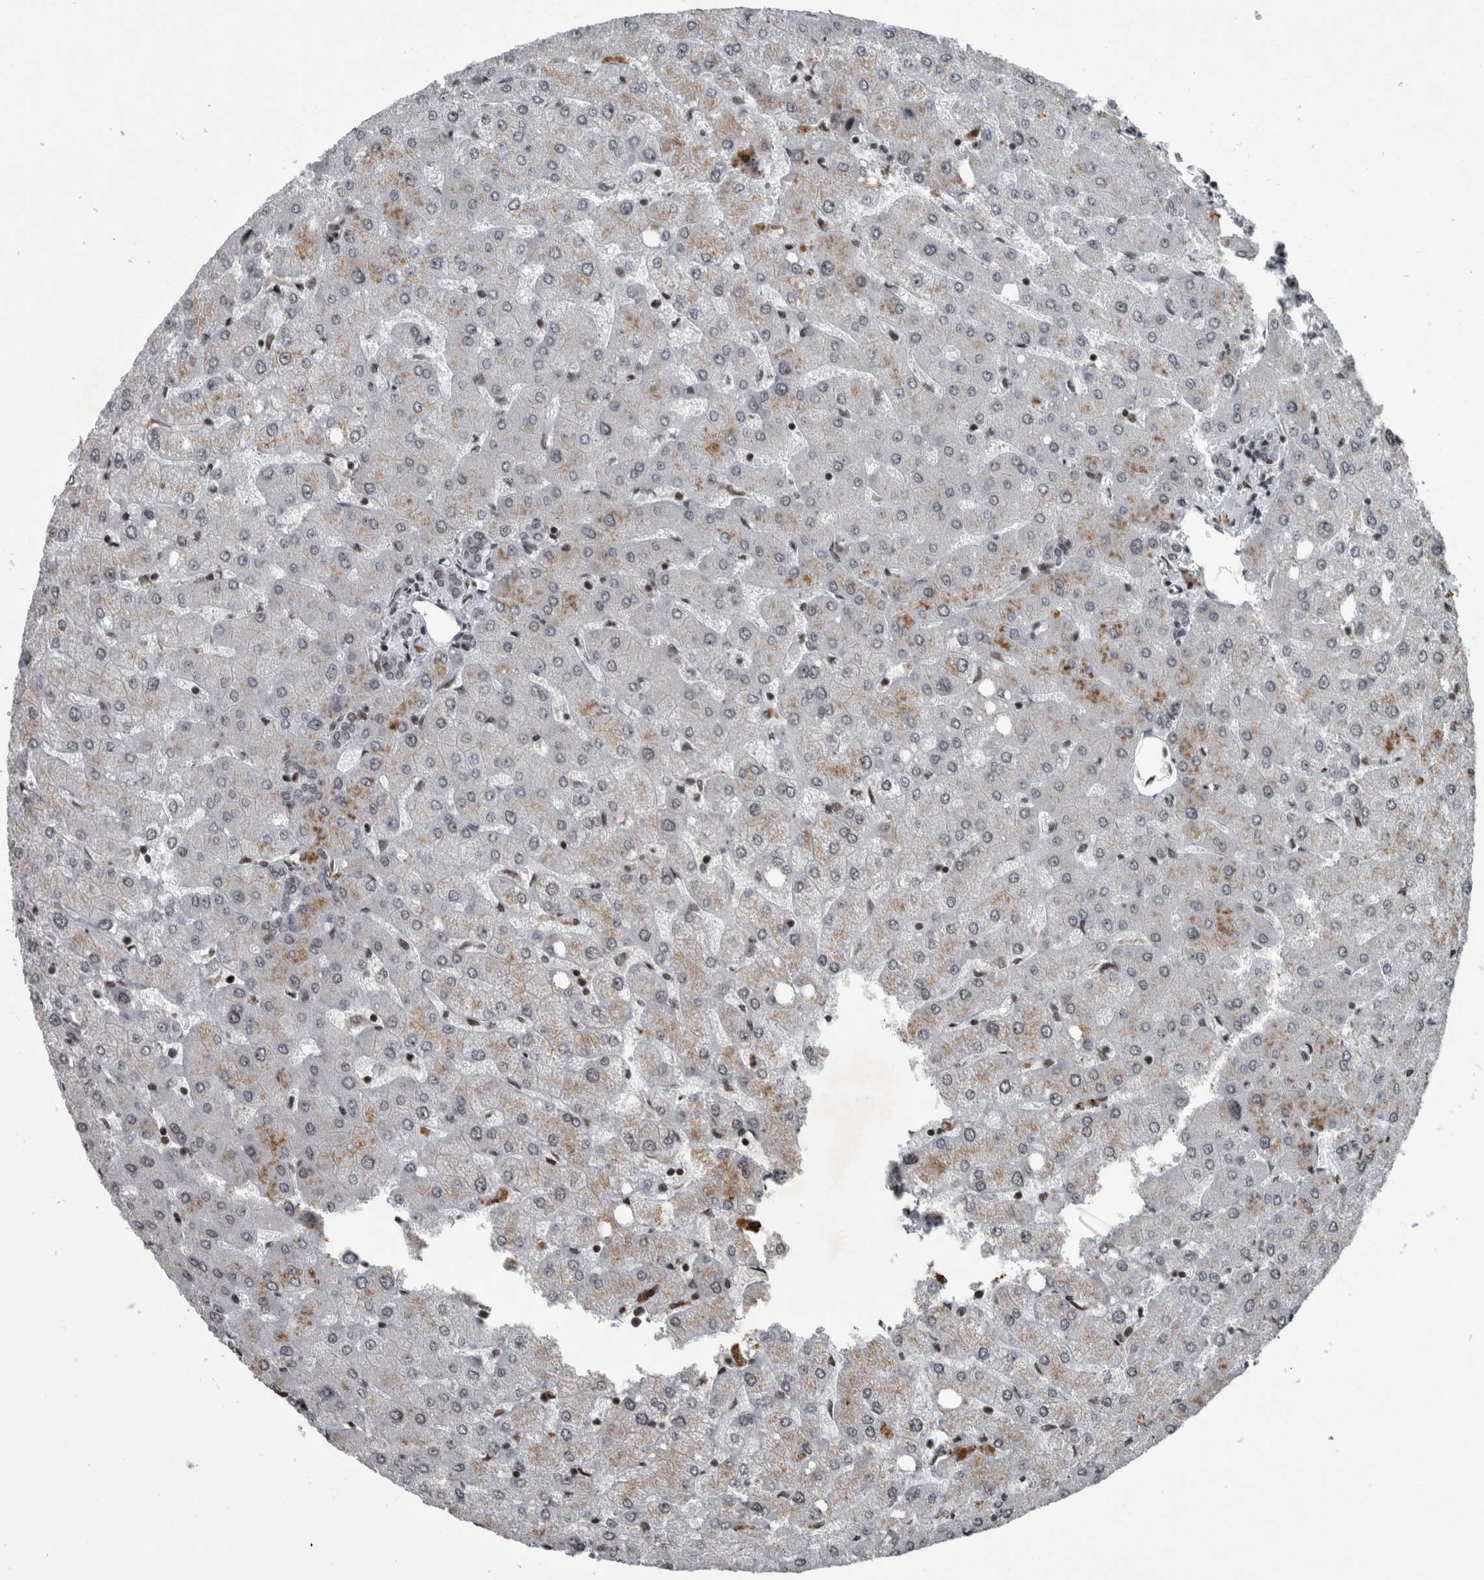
{"staining": {"intensity": "negative", "quantity": "none", "location": "none"}, "tissue": "liver", "cell_type": "Cholangiocytes", "image_type": "normal", "snomed": [{"axis": "morphology", "description": "Normal tissue, NOS"}, {"axis": "topography", "description": "Liver"}], "caption": "A photomicrograph of human liver is negative for staining in cholangiocytes. (Stains: DAB (3,3'-diaminobenzidine) immunohistochemistry (IHC) with hematoxylin counter stain, Microscopy: brightfield microscopy at high magnification).", "gene": "UNC50", "patient": {"sex": "female", "age": 54}}